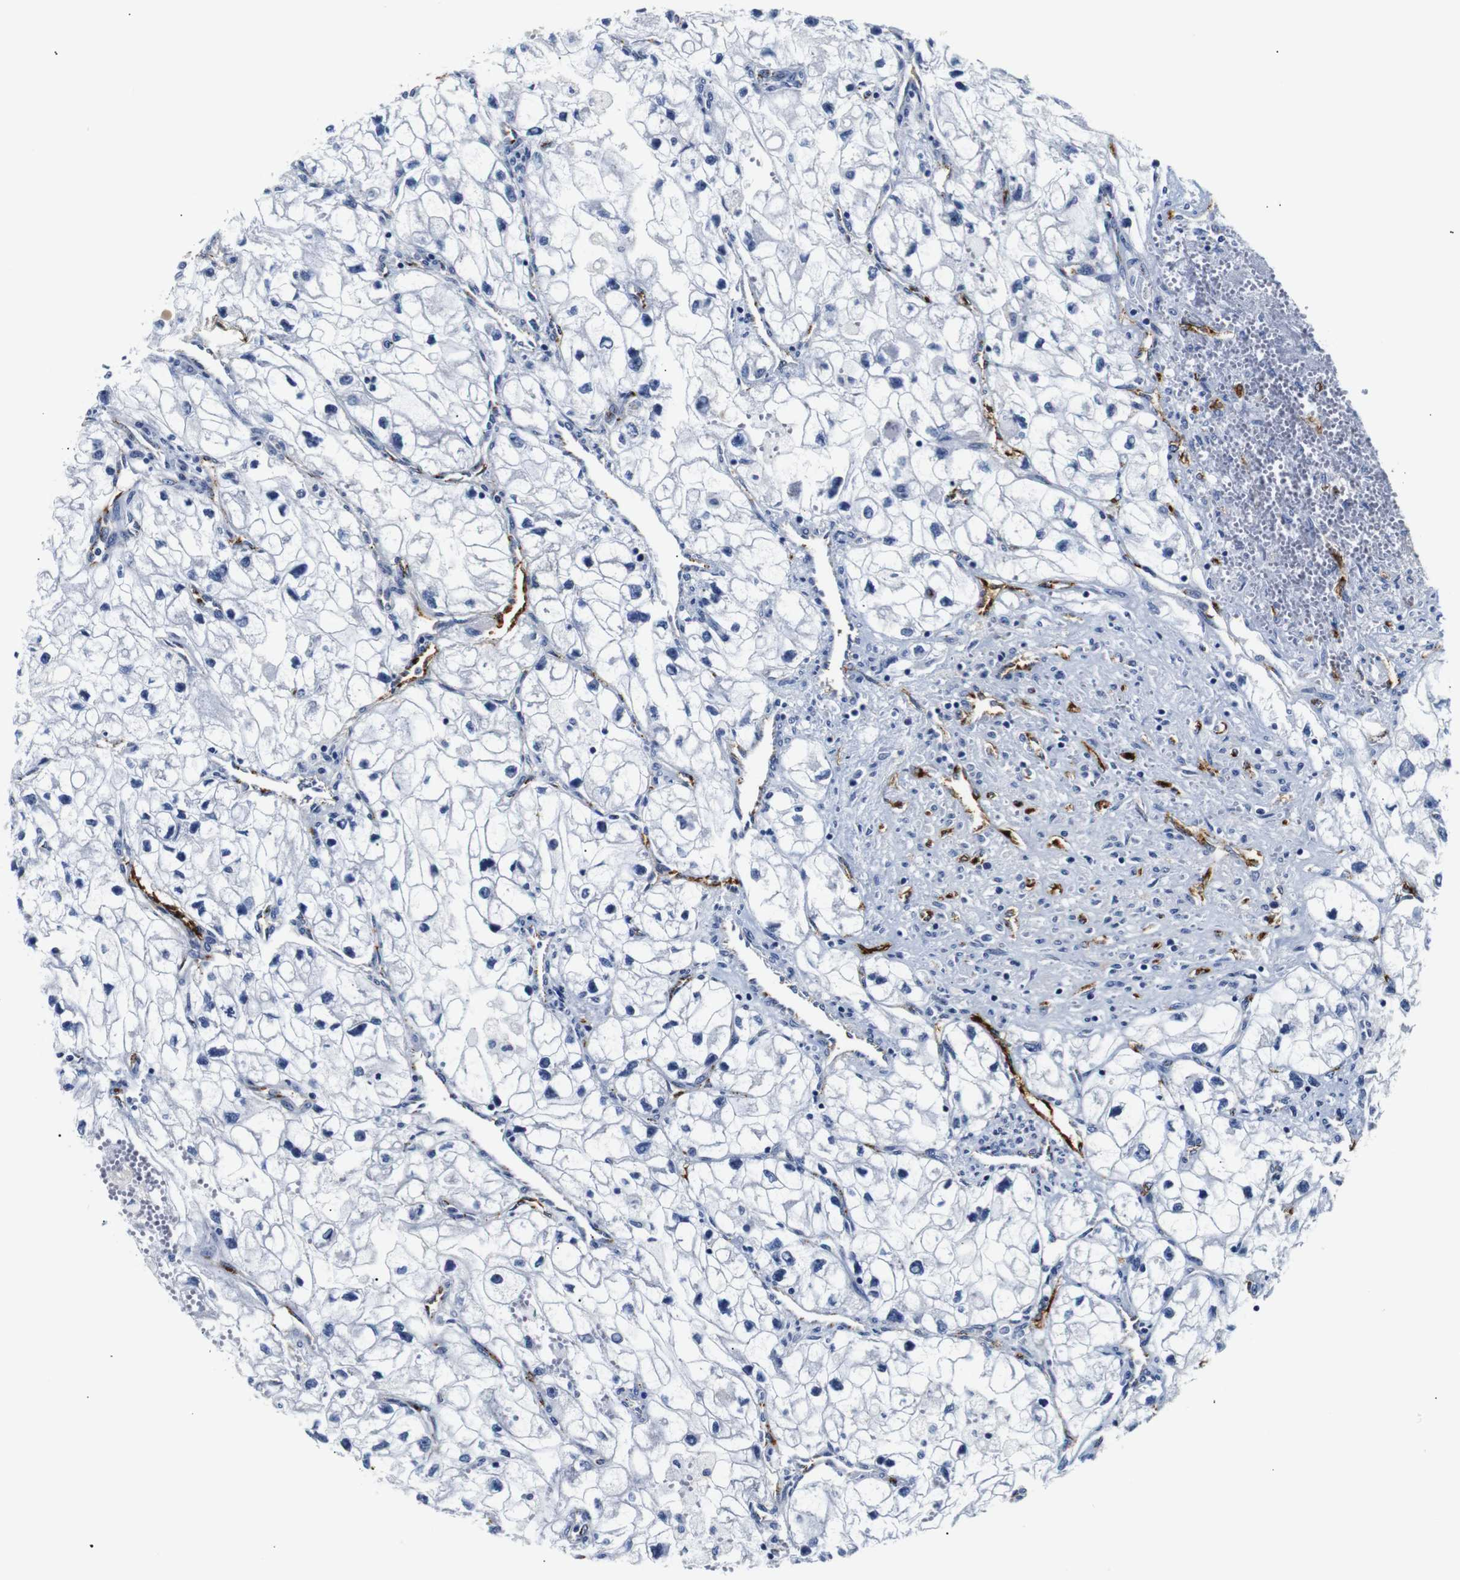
{"staining": {"intensity": "negative", "quantity": "none", "location": "none"}, "tissue": "renal cancer", "cell_type": "Tumor cells", "image_type": "cancer", "snomed": [{"axis": "morphology", "description": "Adenocarcinoma, NOS"}, {"axis": "topography", "description": "Kidney"}], "caption": "IHC image of neoplastic tissue: human adenocarcinoma (renal) stained with DAB displays no significant protein staining in tumor cells.", "gene": "MUC4", "patient": {"sex": "female", "age": 70}}